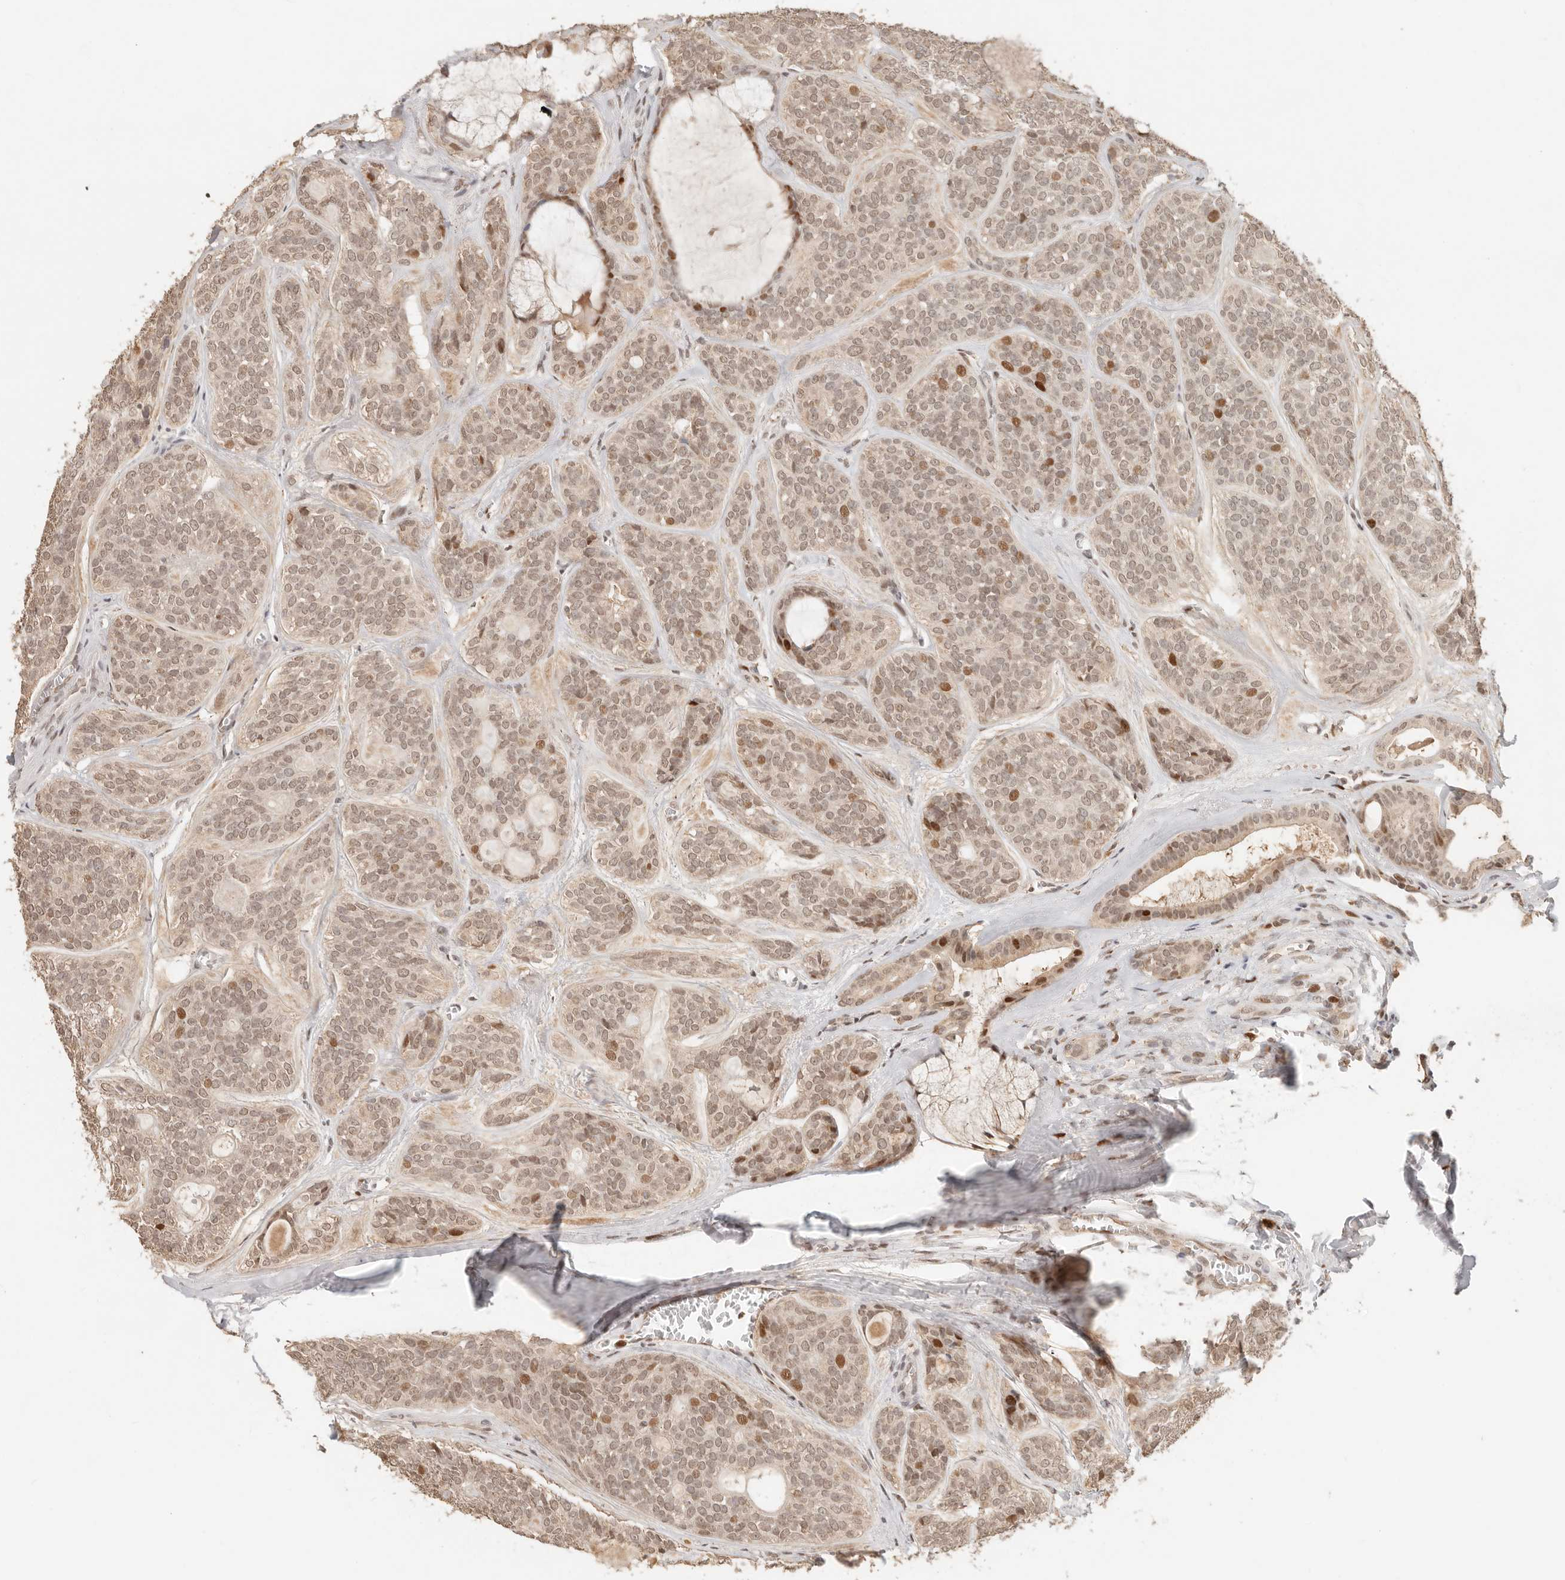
{"staining": {"intensity": "moderate", "quantity": ">75%", "location": "nuclear"}, "tissue": "head and neck cancer", "cell_type": "Tumor cells", "image_type": "cancer", "snomed": [{"axis": "morphology", "description": "Adenocarcinoma, NOS"}, {"axis": "topography", "description": "Head-Neck"}], "caption": "A brown stain shows moderate nuclear expression of a protein in adenocarcinoma (head and neck) tumor cells. (DAB IHC with brightfield microscopy, high magnification).", "gene": "NPAS2", "patient": {"sex": "male", "age": 66}}